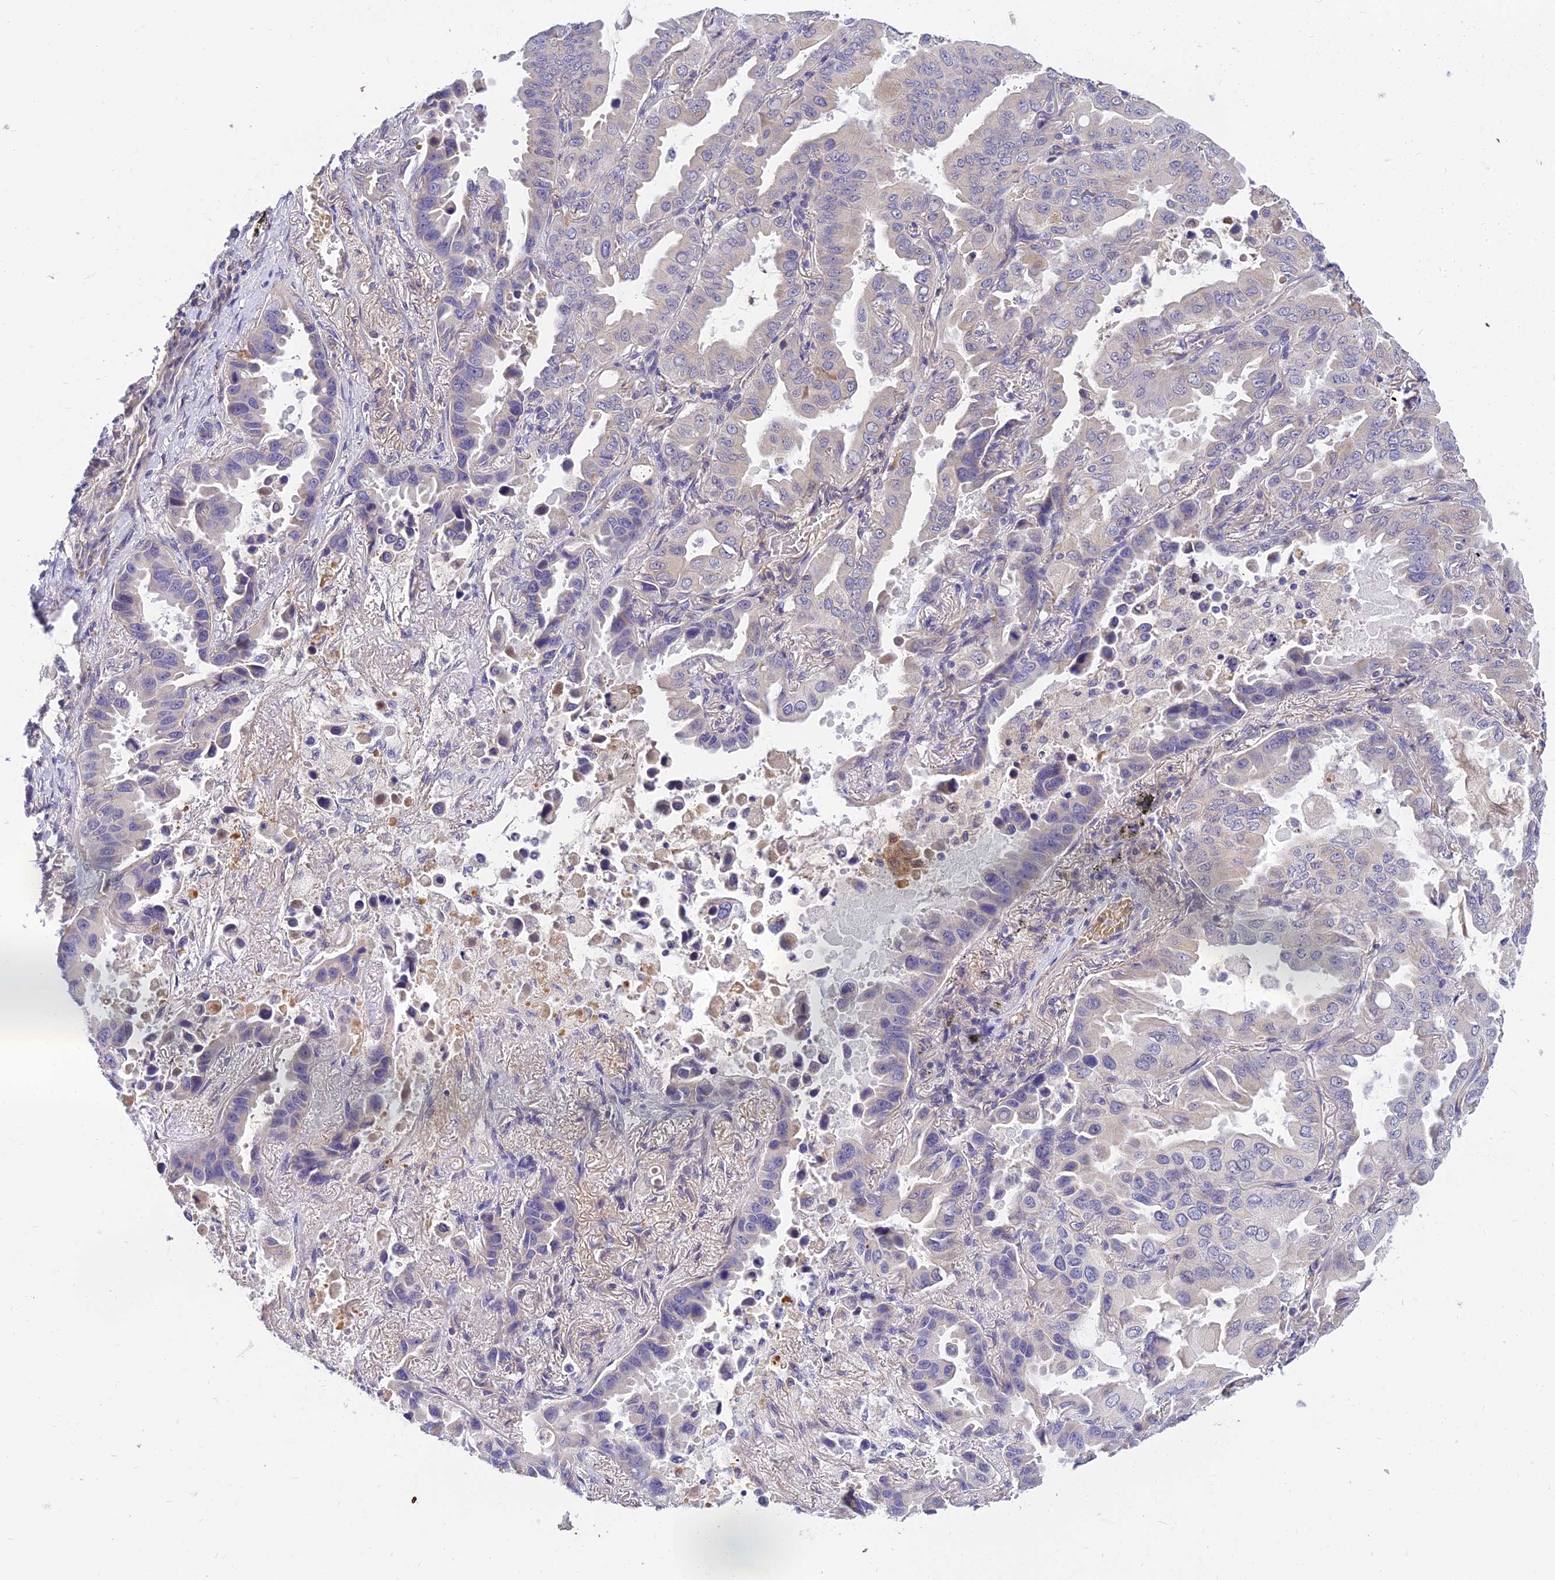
{"staining": {"intensity": "negative", "quantity": "none", "location": "none"}, "tissue": "lung cancer", "cell_type": "Tumor cells", "image_type": "cancer", "snomed": [{"axis": "morphology", "description": "Adenocarcinoma, NOS"}, {"axis": "topography", "description": "Lung"}], "caption": "High power microscopy photomicrograph of an immunohistochemistry (IHC) micrograph of lung cancer (adenocarcinoma), revealing no significant expression in tumor cells.", "gene": "ANKS4B", "patient": {"sex": "male", "age": 64}}